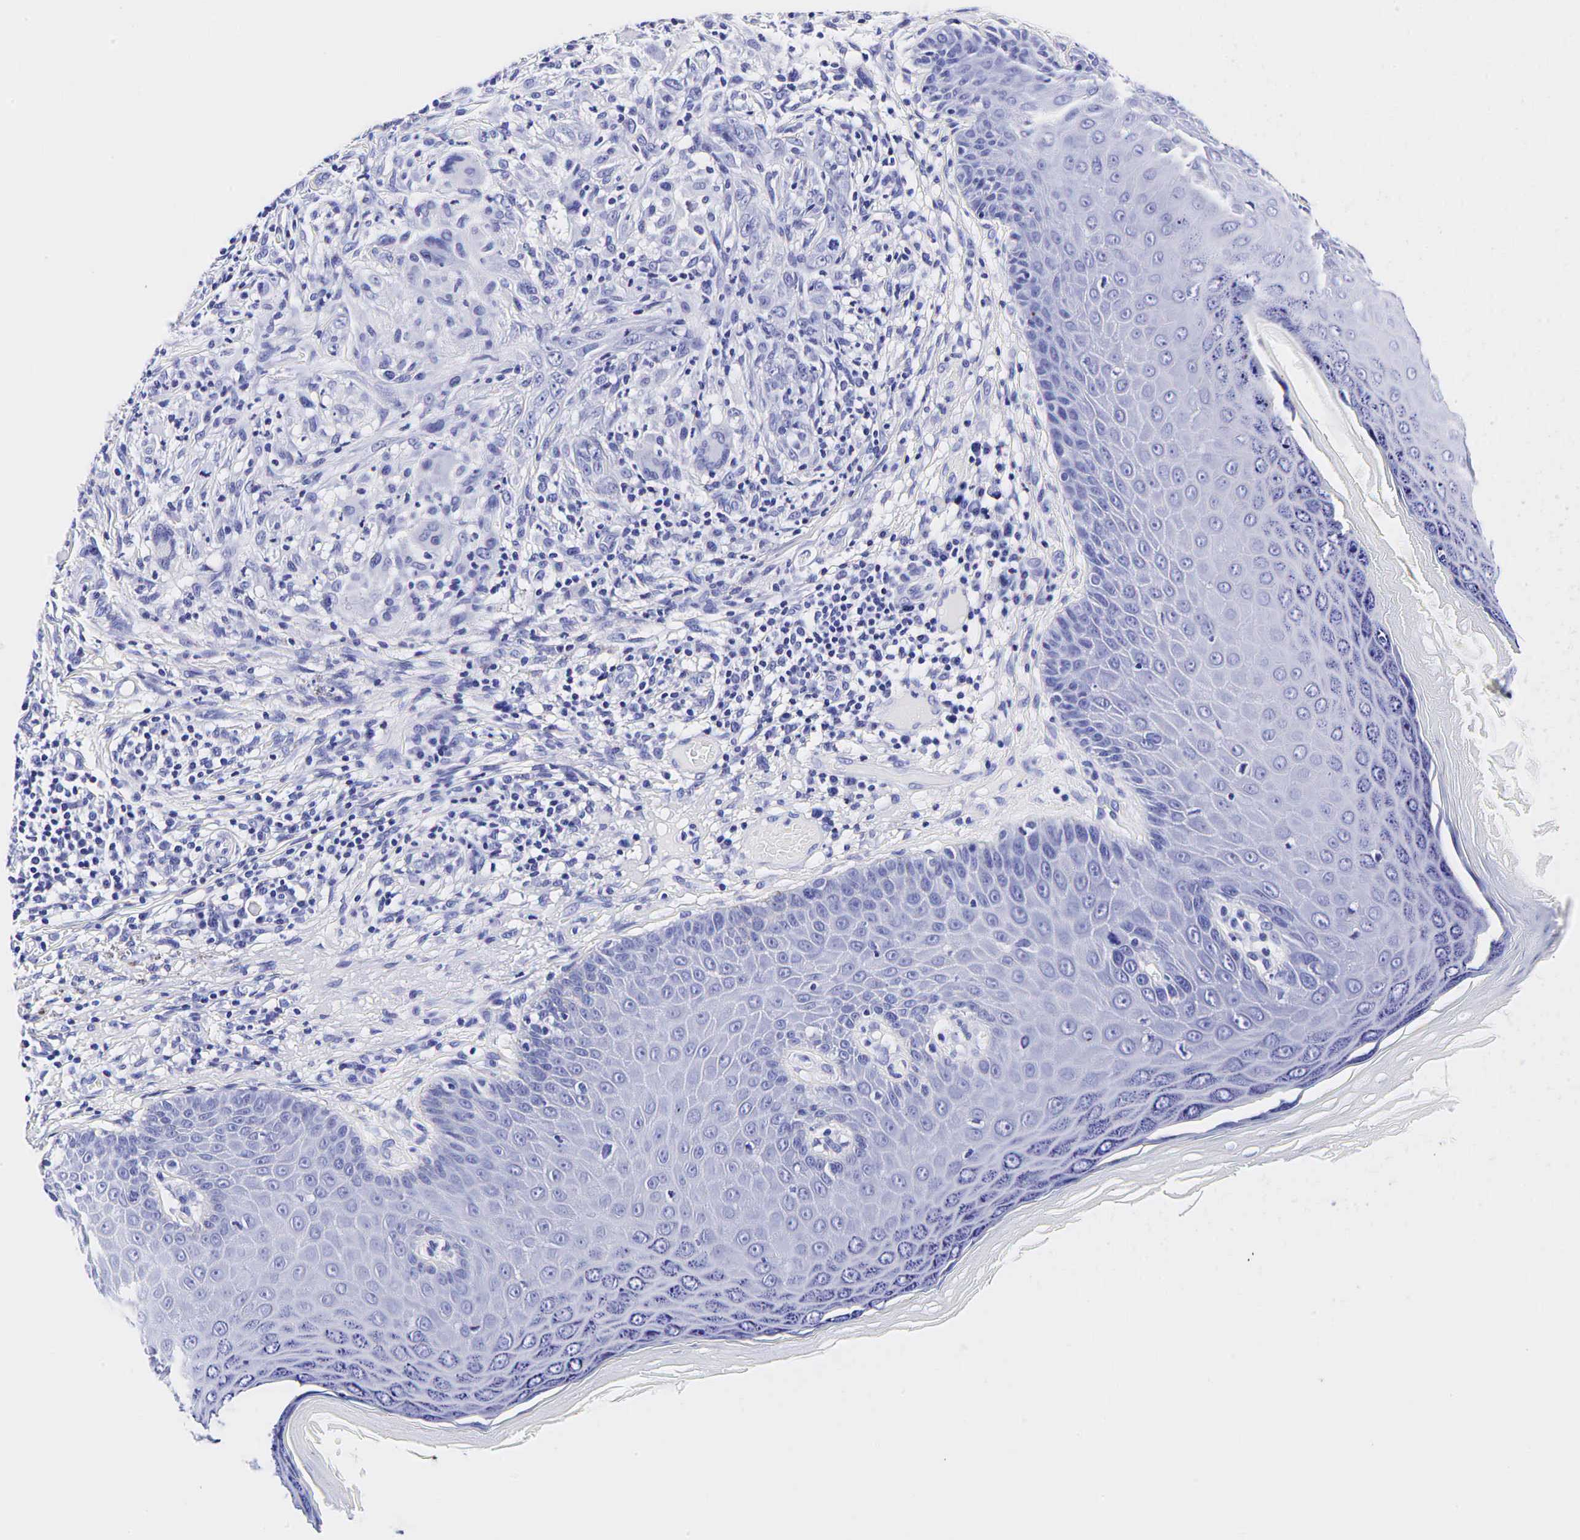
{"staining": {"intensity": "negative", "quantity": "none", "location": "none"}, "tissue": "skin cancer", "cell_type": "Tumor cells", "image_type": "cancer", "snomed": [{"axis": "morphology", "description": "Normal tissue, NOS"}, {"axis": "morphology", "description": "Basal cell carcinoma"}, {"axis": "topography", "description": "Skin"}], "caption": "DAB (3,3'-diaminobenzidine) immunohistochemical staining of skin cancer displays no significant staining in tumor cells.", "gene": "GAST", "patient": {"sex": "male", "age": 74}}